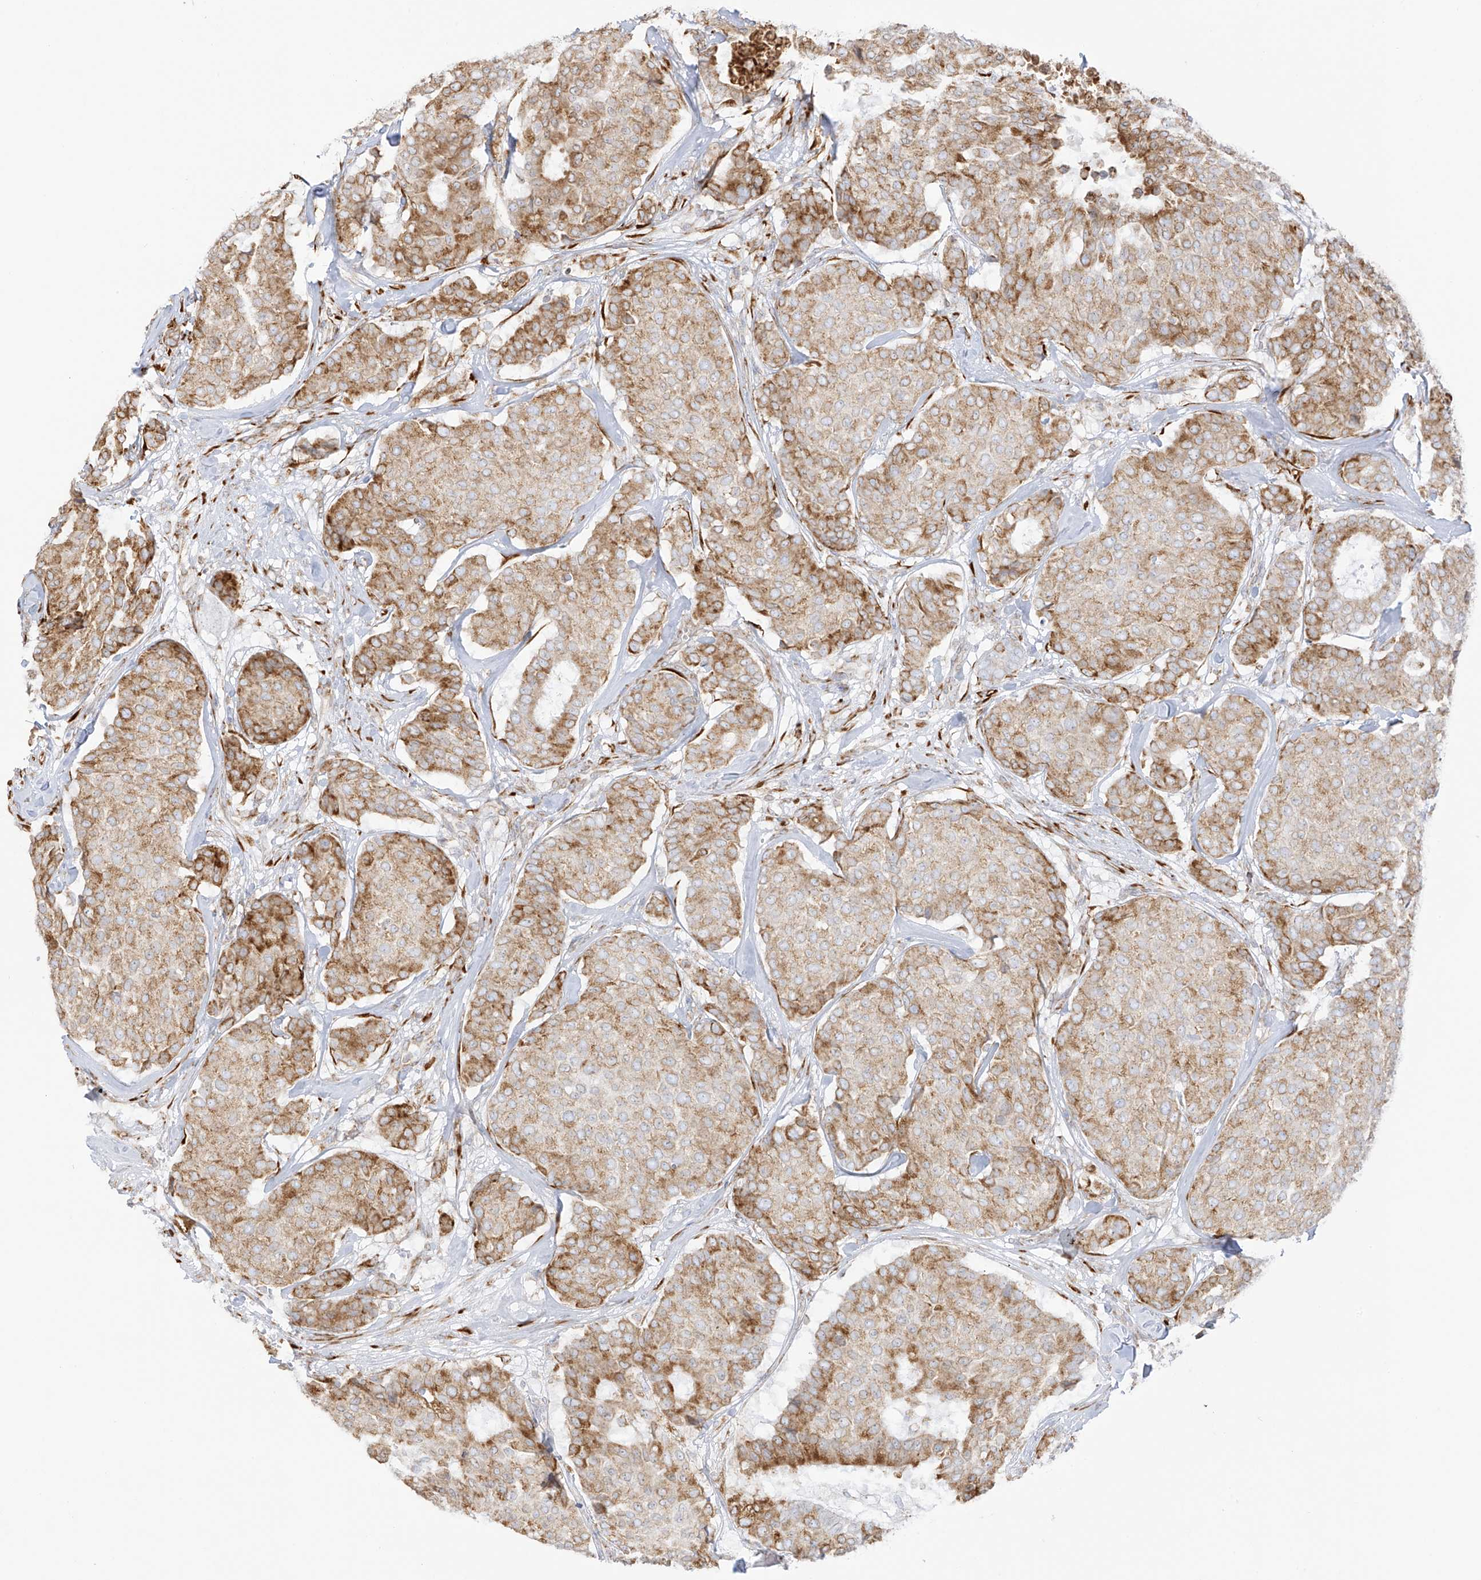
{"staining": {"intensity": "moderate", "quantity": ">75%", "location": "cytoplasmic/membranous"}, "tissue": "breast cancer", "cell_type": "Tumor cells", "image_type": "cancer", "snomed": [{"axis": "morphology", "description": "Duct carcinoma"}, {"axis": "topography", "description": "Breast"}], "caption": "This micrograph shows breast infiltrating ductal carcinoma stained with immunohistochemistry (IHC) to label a protein in brown. The cytoplasmic/membranous of tumor cells show moderate positivity for the protein. Nuclei are counter-stained blue.", "gene": "LRRC59", "patient": {"sex": "female", "age": 75}}